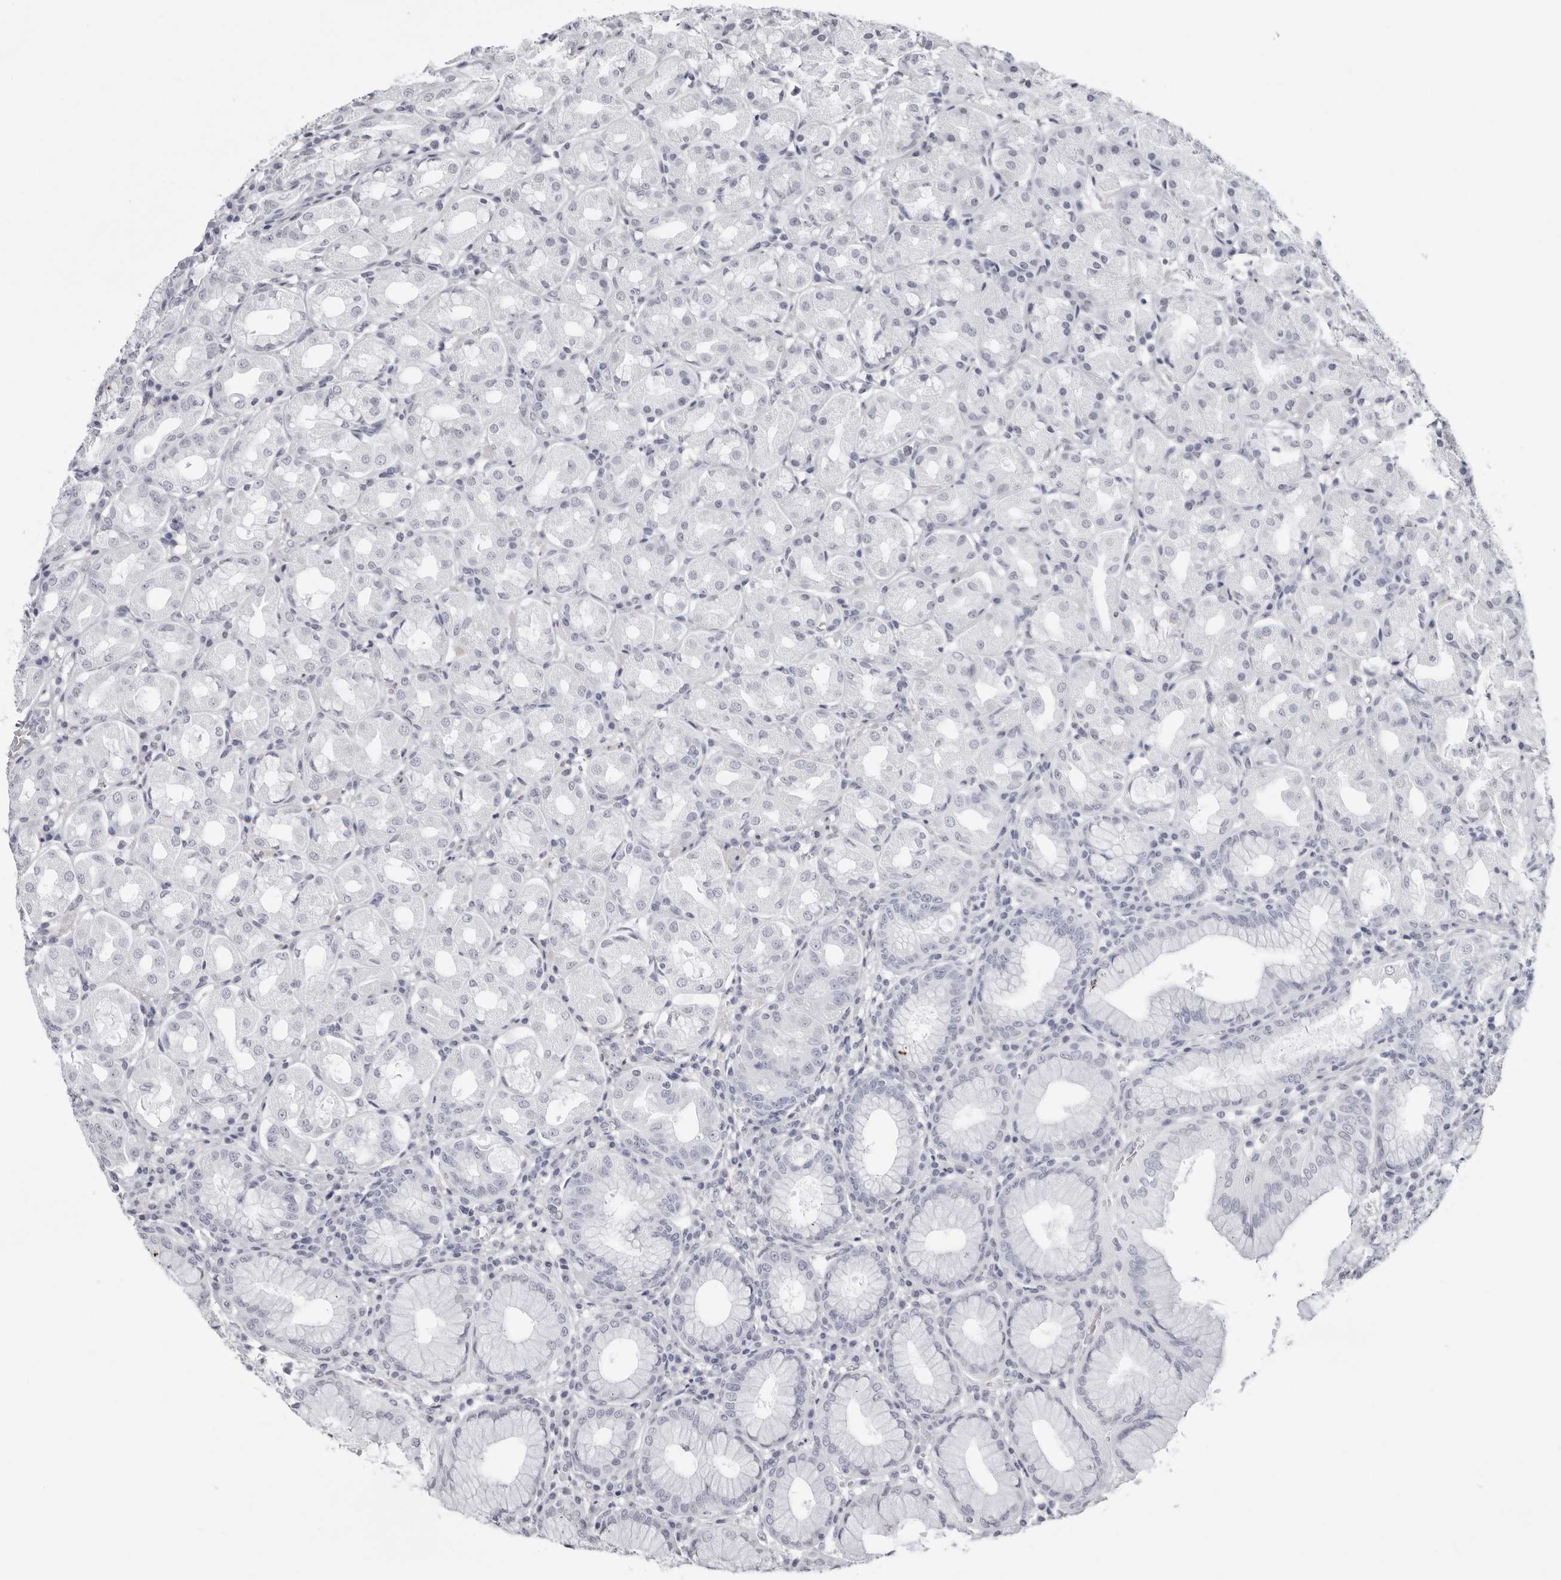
{"staining": {"intensity": "negative", "quantity": "none", "location": "none"}, "tissue": "stomach", "cell_type": "Glandular cells", "image_type": "normal", "snomed": [{"axis": "morphology", "description": "Normal tissue, NOS"}, {"axis": "topography", "description": "Stomach"}, {"axis": "topography", "description": "Stomach, lower"}], "caption": "High power microscopy photomicrograph of an immunohistochemistry (IHC) photomicrograph of normal stomach, revealing no significant staining in glandular cells.", "gene": "INSL3", "patient": {"sex": "female", "age": 56}}